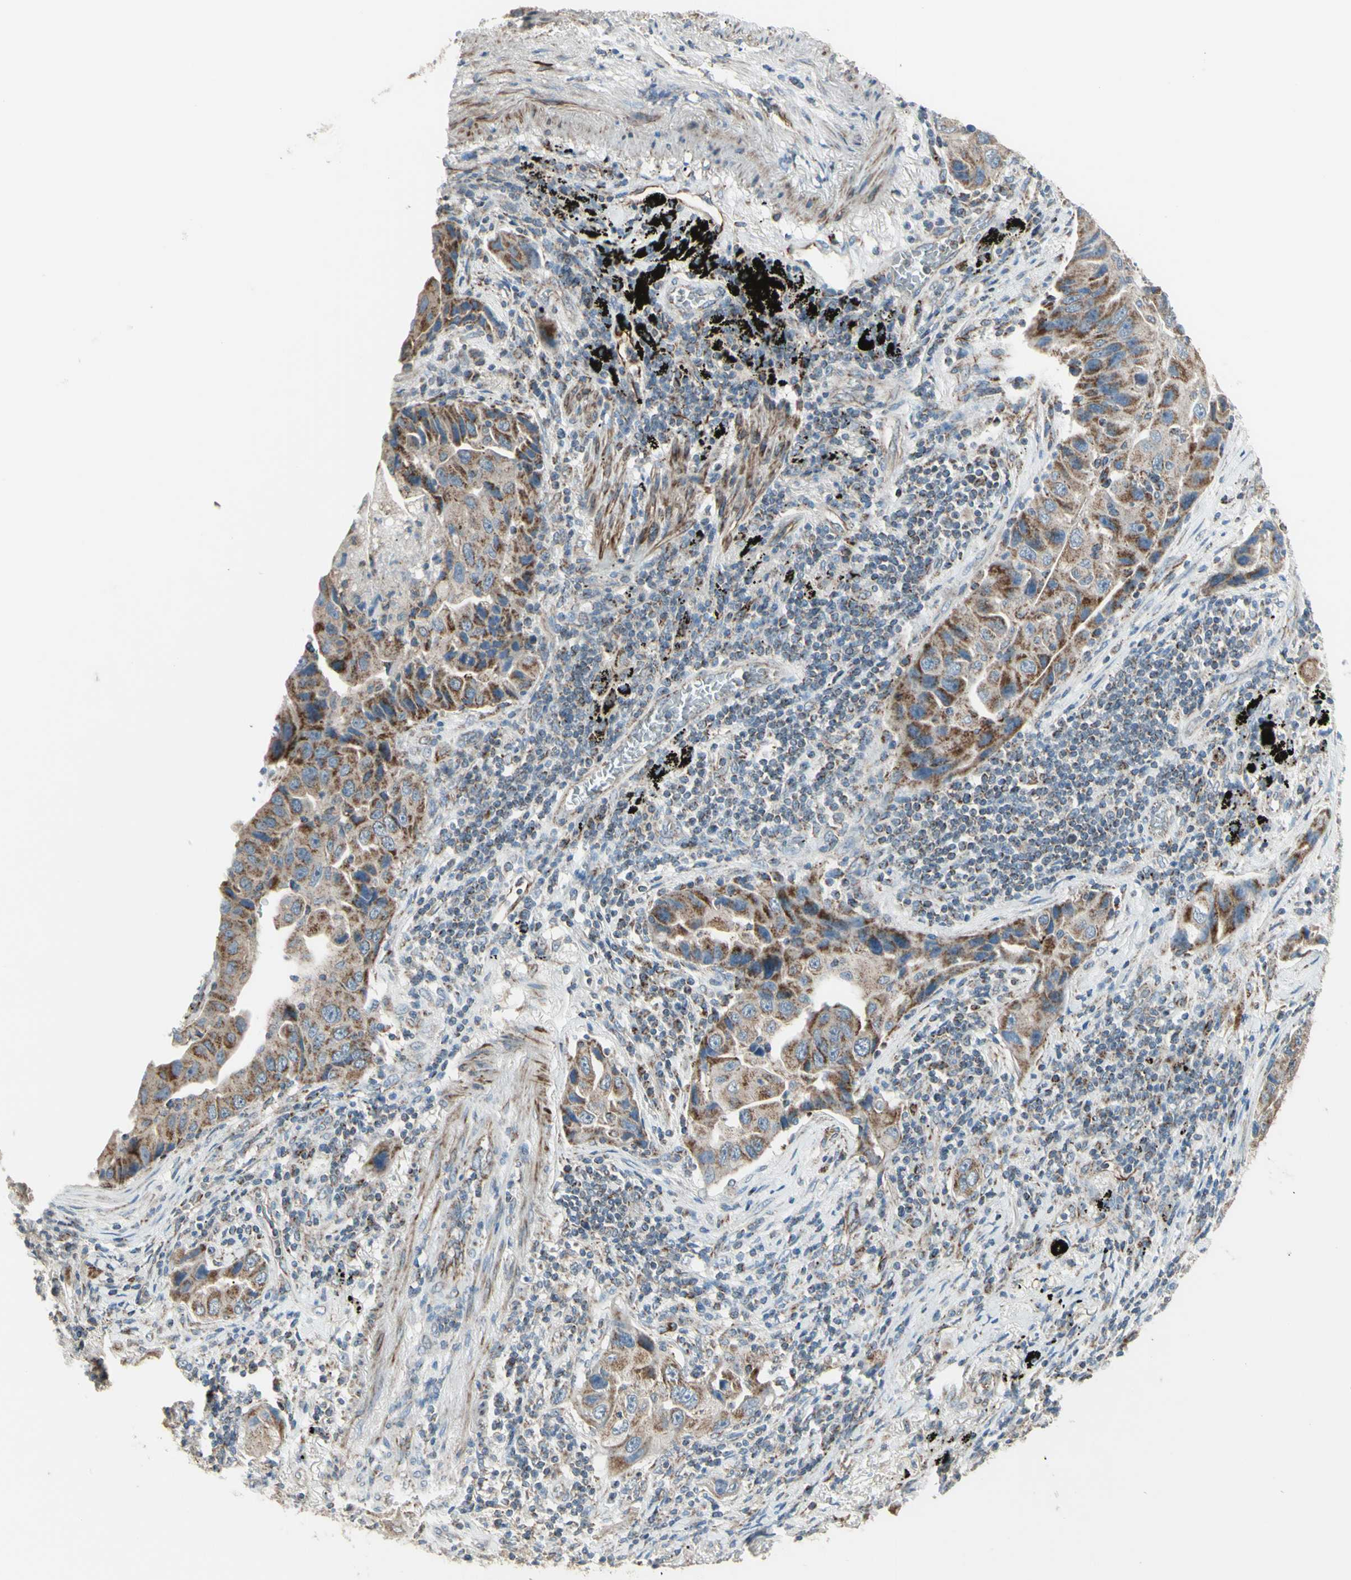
{"staining": {"intensity": "moderate", "quantity": "25%-75%", "location": "cytoplasmic/membranous"}, "tissue": "lung cancer", "cell_type": "Tumor cells", "image_type": "cancer", "snomed": [{"axis": "morphology", "description": "Adenocarcinoma, NOS"}, {"axis": "topography", "description": "Lung"}], "caption": "Lung adenocarcinoma was stained to show a protein in brown. There is medium levels of moderate cytoplasmic/membranous staining in about 25%-75% of tumor cells.", "gene": "FAM171B", "patient": {"sex": "female", "age": 65}}